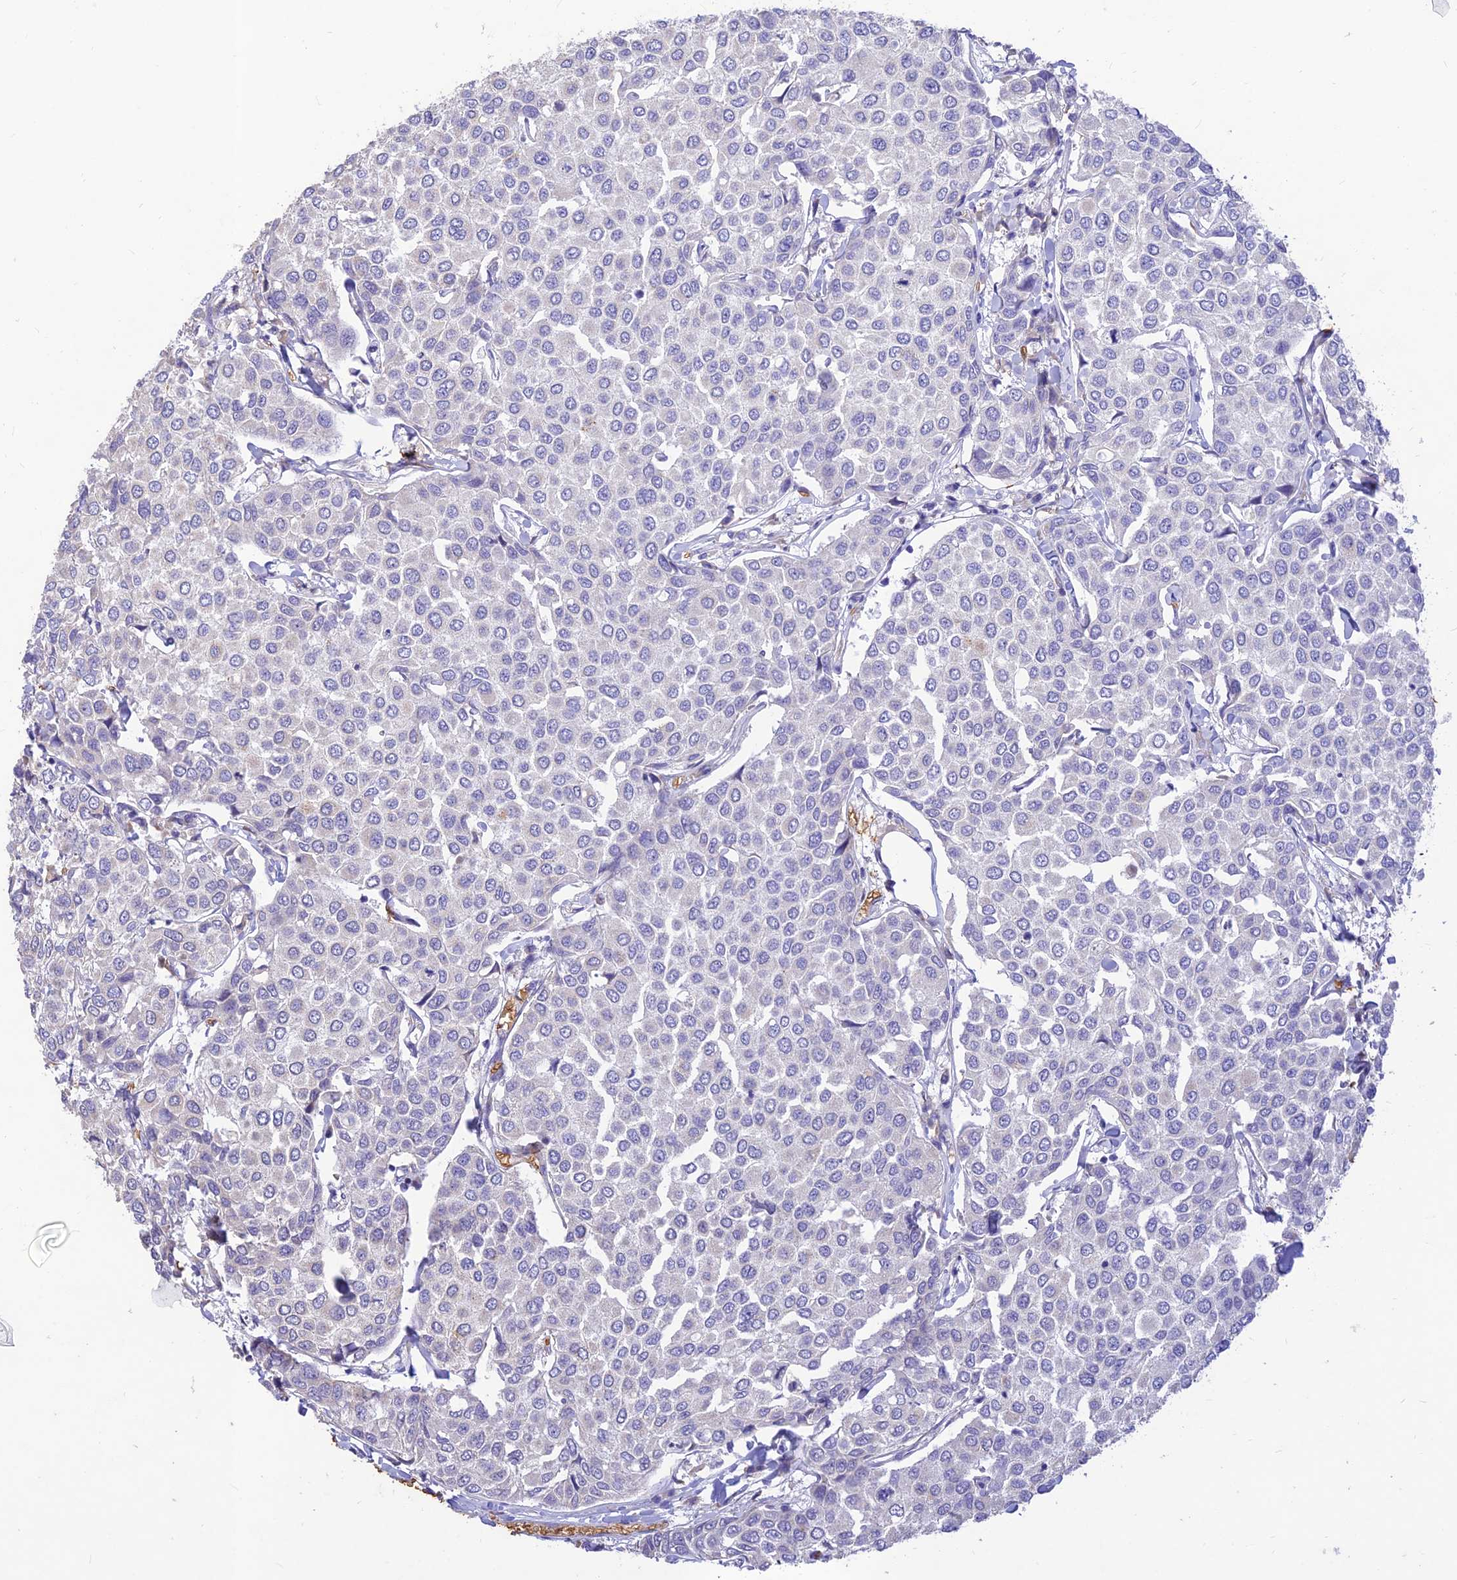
{"staining": {"intensity": "negative", "quantity": "none", "location": "none"}, "tissue": "breast cancer", "cell_type": "Tumor cells", "image_type": "cancer", "snomed": [{"axis": "morphology", "description": "Duct carcinoma"}, {"axis": "topography", "description": "Breast"}], "caption": "The micrograph exhibits no significant positivity in tumor cells of breast cancer (infiltrating ductal carcinoma).", "gene": "PPP1R11", "patient": {"sex": "female", "age": 55}}